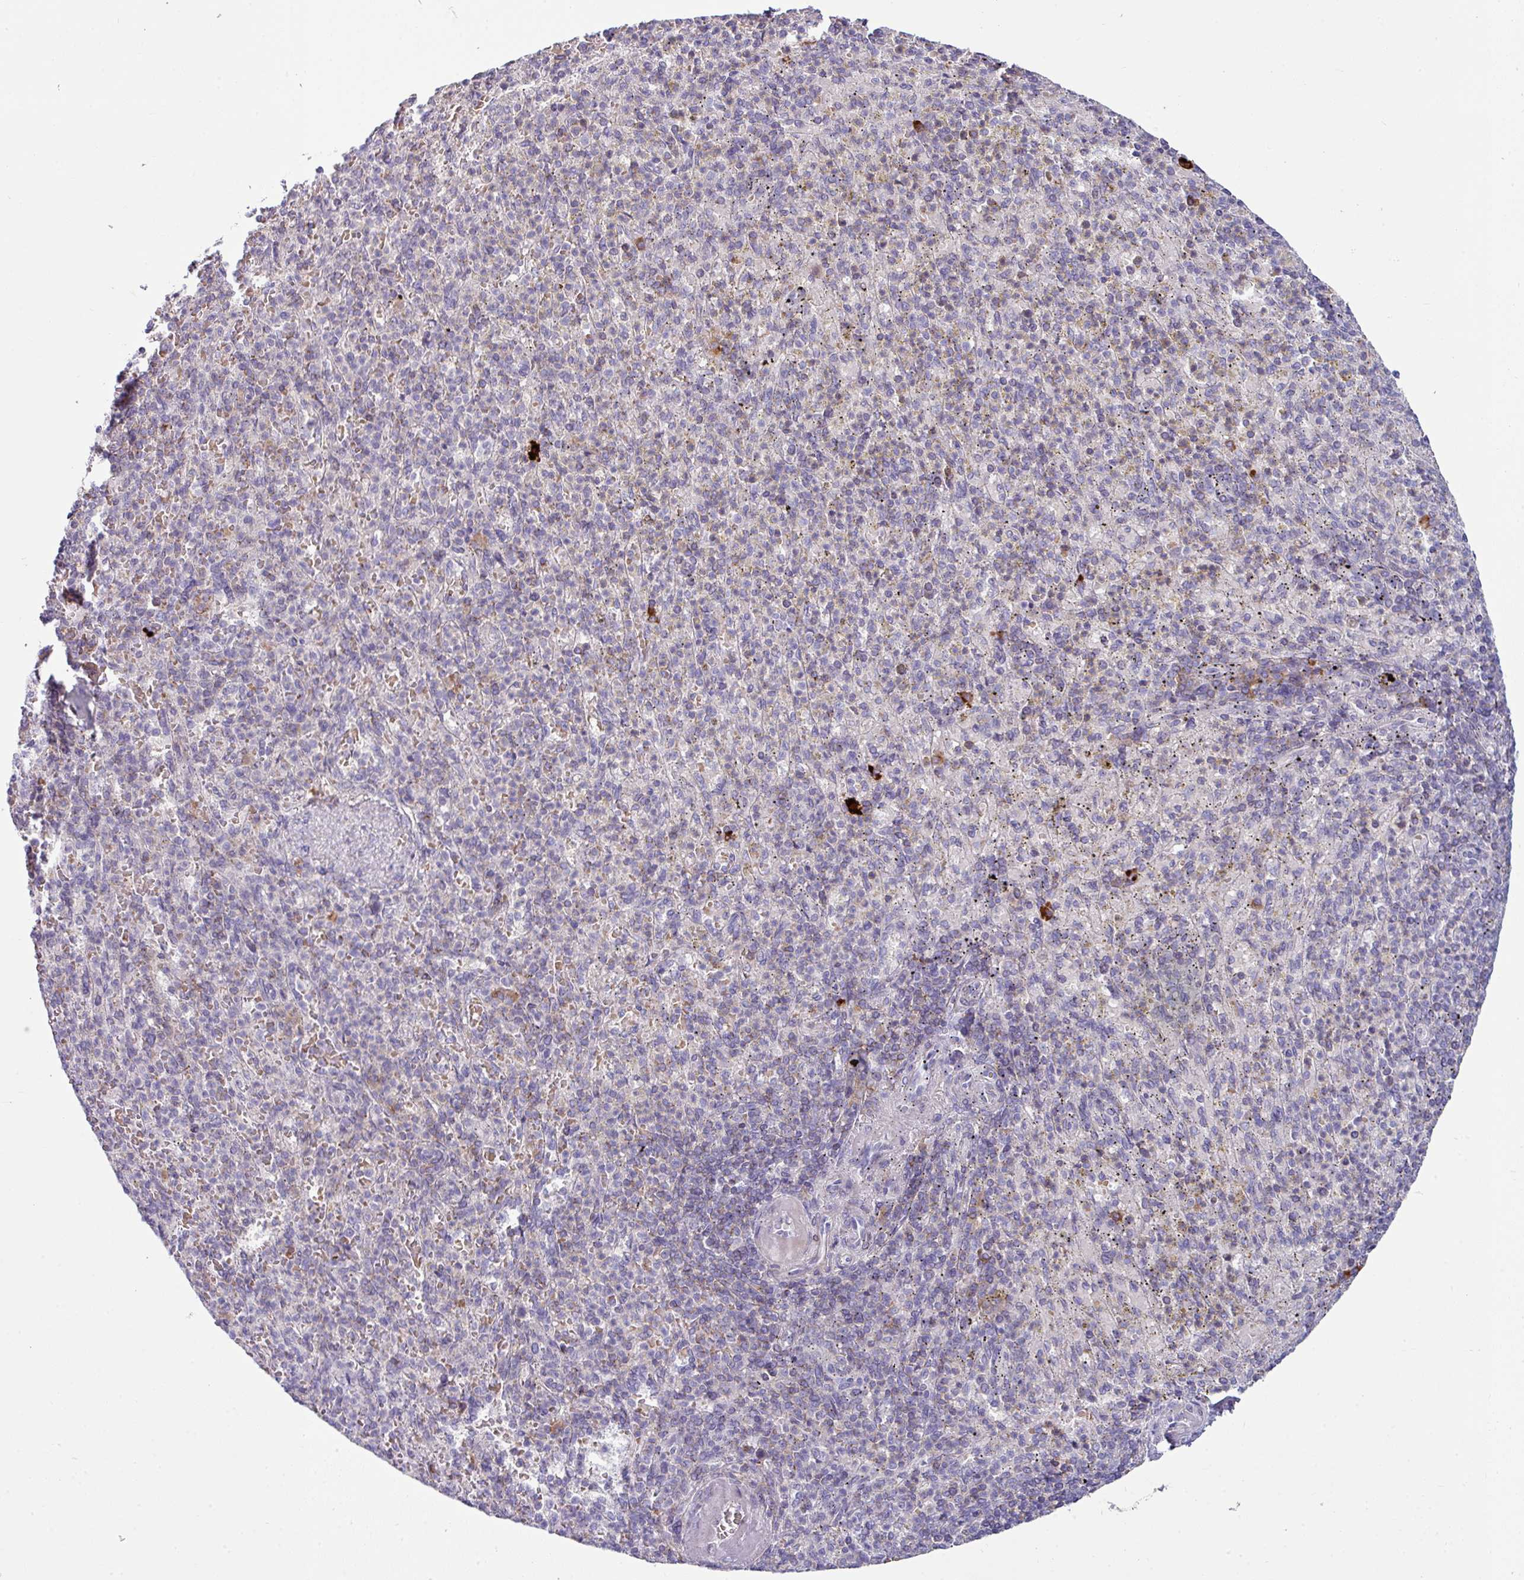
{"staining": {"intensity": "negative", "quantity": "none", "location": "none"}, "tissue": "spleen", "cell_type": "Cells in red pulp", "image_type": "normal", "snomed": [{"axis": "morphology", "description": "Normal tissue, NOS"}, {"axis": "topography", "description": "Spleen"}], "caption": "Spleen stained for a protein using immunohistochemistry (IHC) demonstrates no positivity cells in red pulp.", "gene": "SLAMF6", "patient": {"sex": "female", "age": 74}}